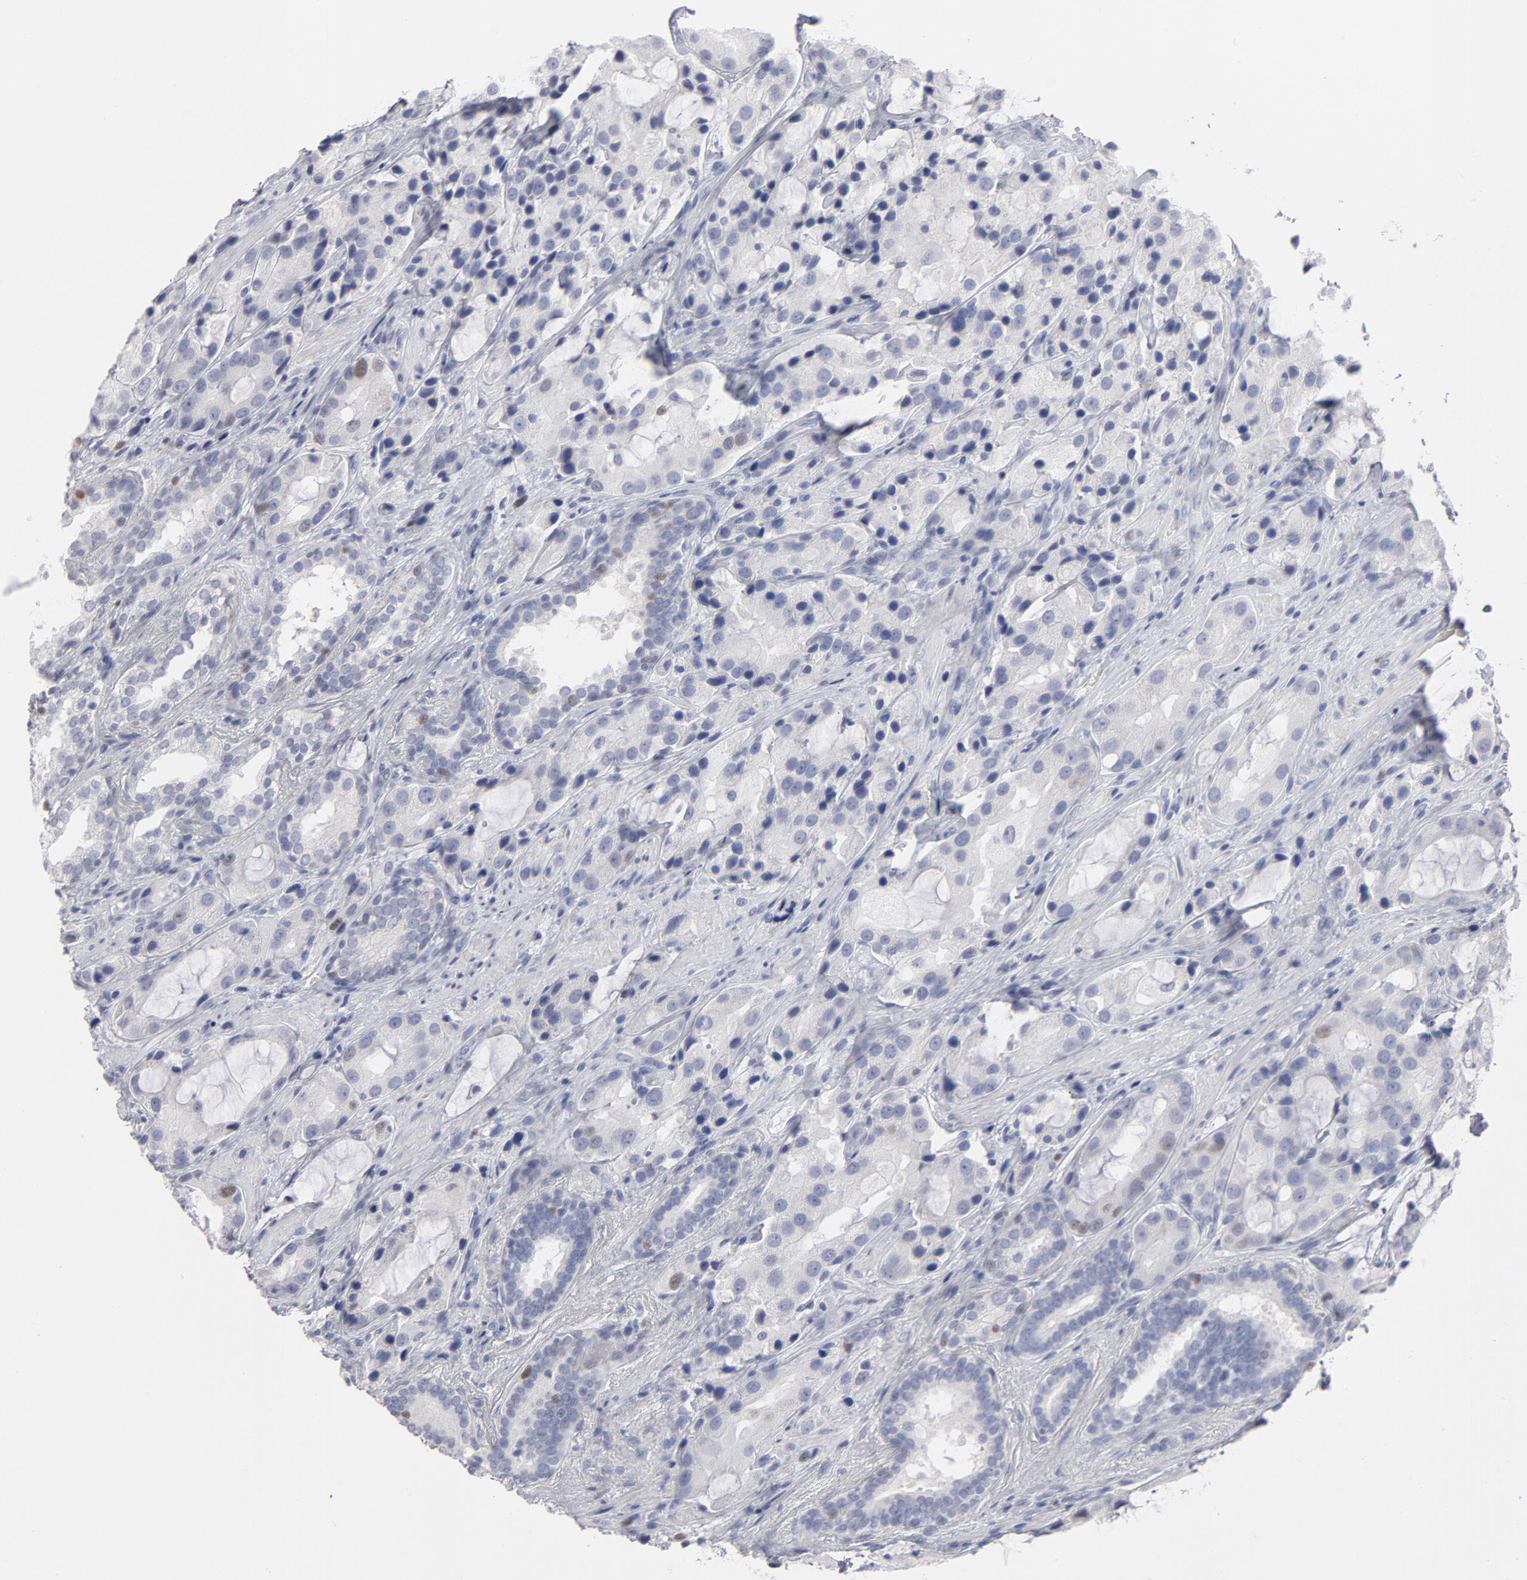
{"staining": {"intensity": "weak", "quantity": "<25%", "location": "nuclear"}, "tissue": "prostate cancer", "cell_type": "Tumor cells", "image_type": "cancer", "snomed": [{"axis": "morphology", "description": "Adenocarcinoma, High grade"}, {"axis": "topography", "description": "Prostate"}], "caption": "DAB (3,3'-diaminobenzidine) immunohistochemical staining of prostate high-grade adenocarcinoma reveals no significant staining in tumor cells.", "gene": "MCM7", "patient": {"sex": "male", "age": 70}}